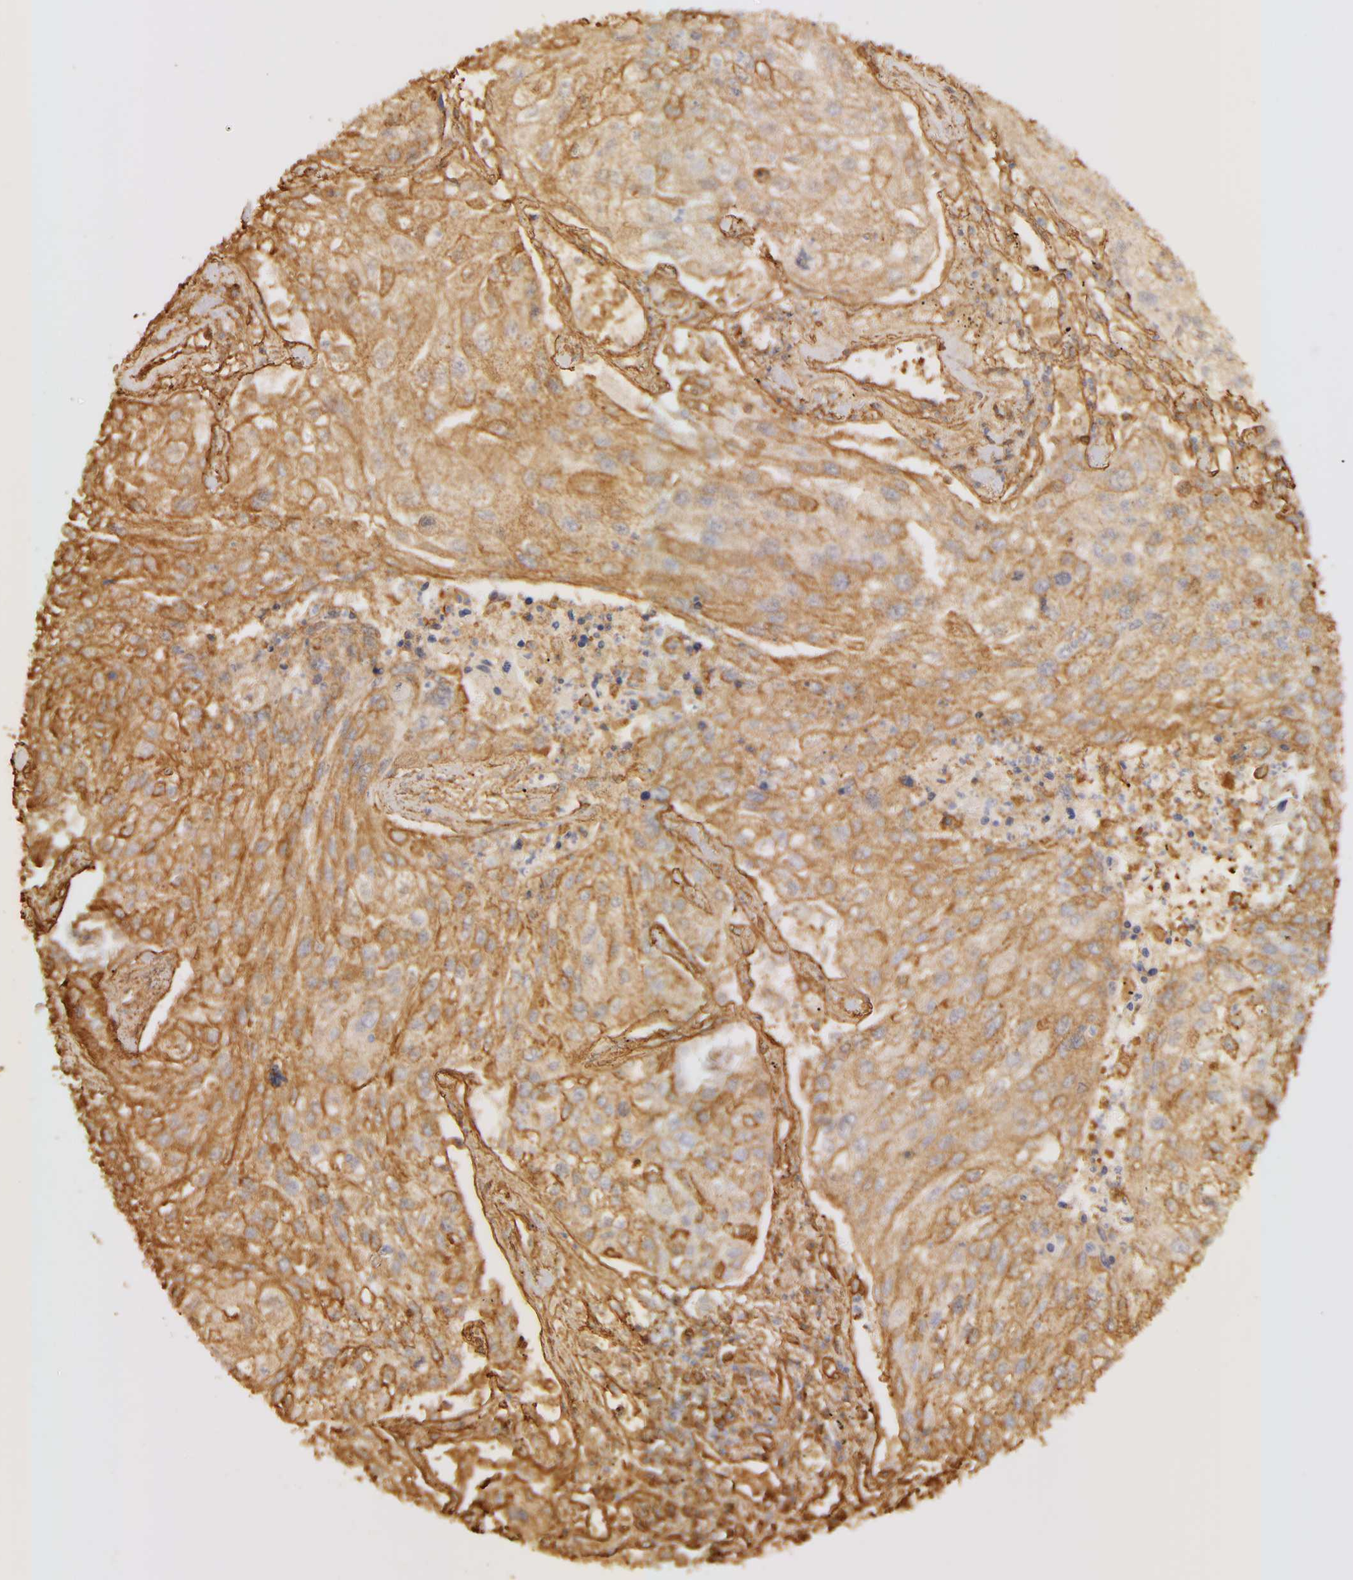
{"staining": {"intensity": "moderate", "quantity": "25%-75%", "location": "cytoplasmic/membranous"}, "tissue": "lung cancer", "cell_type": "Tumor cells", "image_type": "cancer", "snomed": [{"axis": "morphology", "description": "Squamous cell carcinoma, NOS"}, {"axis": "topography", "description": "Lung"}], "caption": "Immunohistochemical staining of squamous cell carcinoma (lung) shows medium levels of moderate cytoplasmic/membranous protein positivity in approximately 25%-75% of tumor cells. Nuclei are stained in blue.", "gene": "COL4A1", "patient": {"sex": "male", "age": 75}}